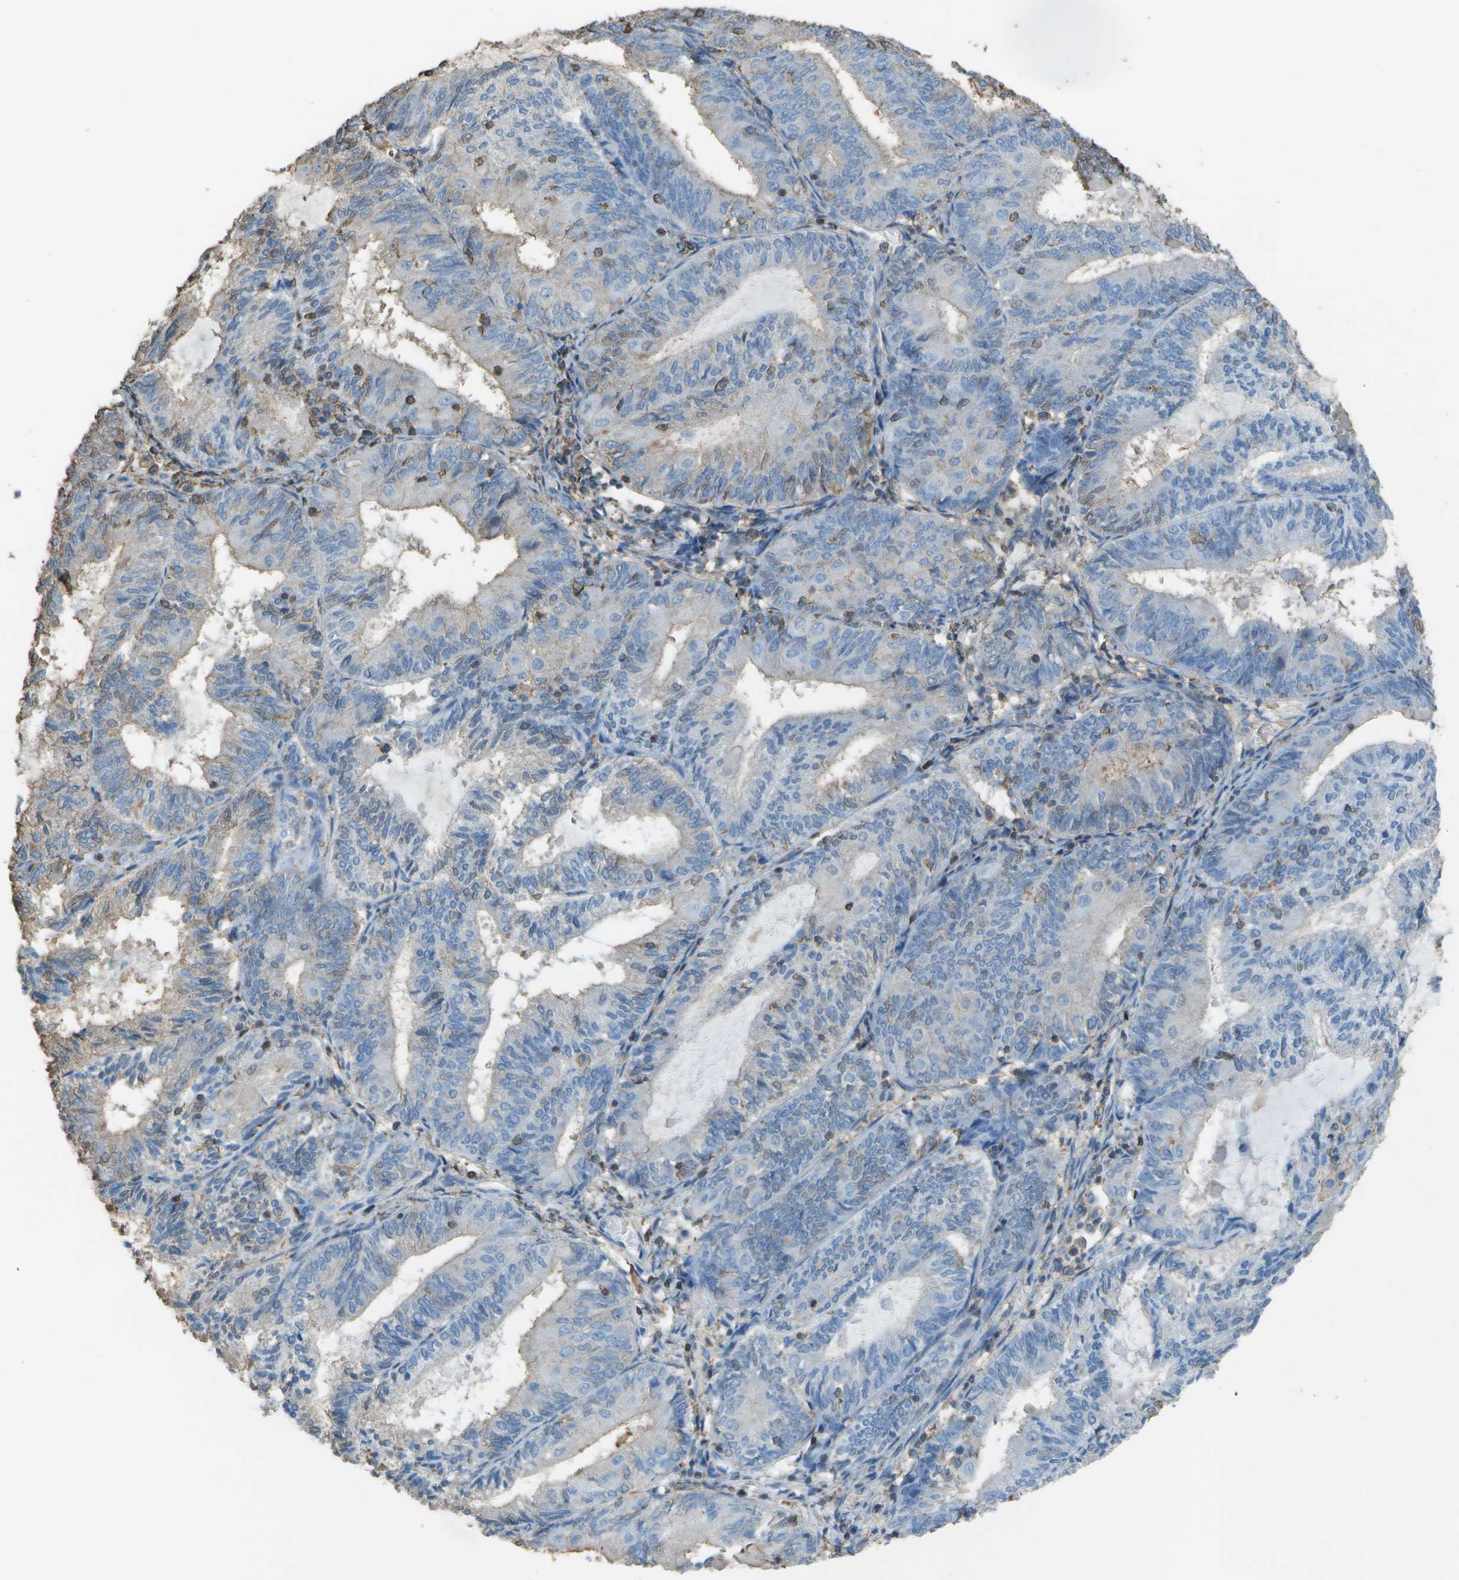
{"staining": {"intensity": "weak", "quantity": "<25%", "location": "cytoplasmic/membranous"}, "tissue": "endometrial cancer", "cell_type": "Tumor cells", "image_type": "cancer", "snomed": [{"axis": "morphology", "description": "Adenocarcinoma, NOS"}, {"axis": "topography", "description": "Endometrium"}], "caption": "A photomicrograph of human endometrial cancer (adenocarcinoma) is negative for staining in tumor cells.", "gene": "CYP4F11", "patient": {"sex": "female", "age": 81}}